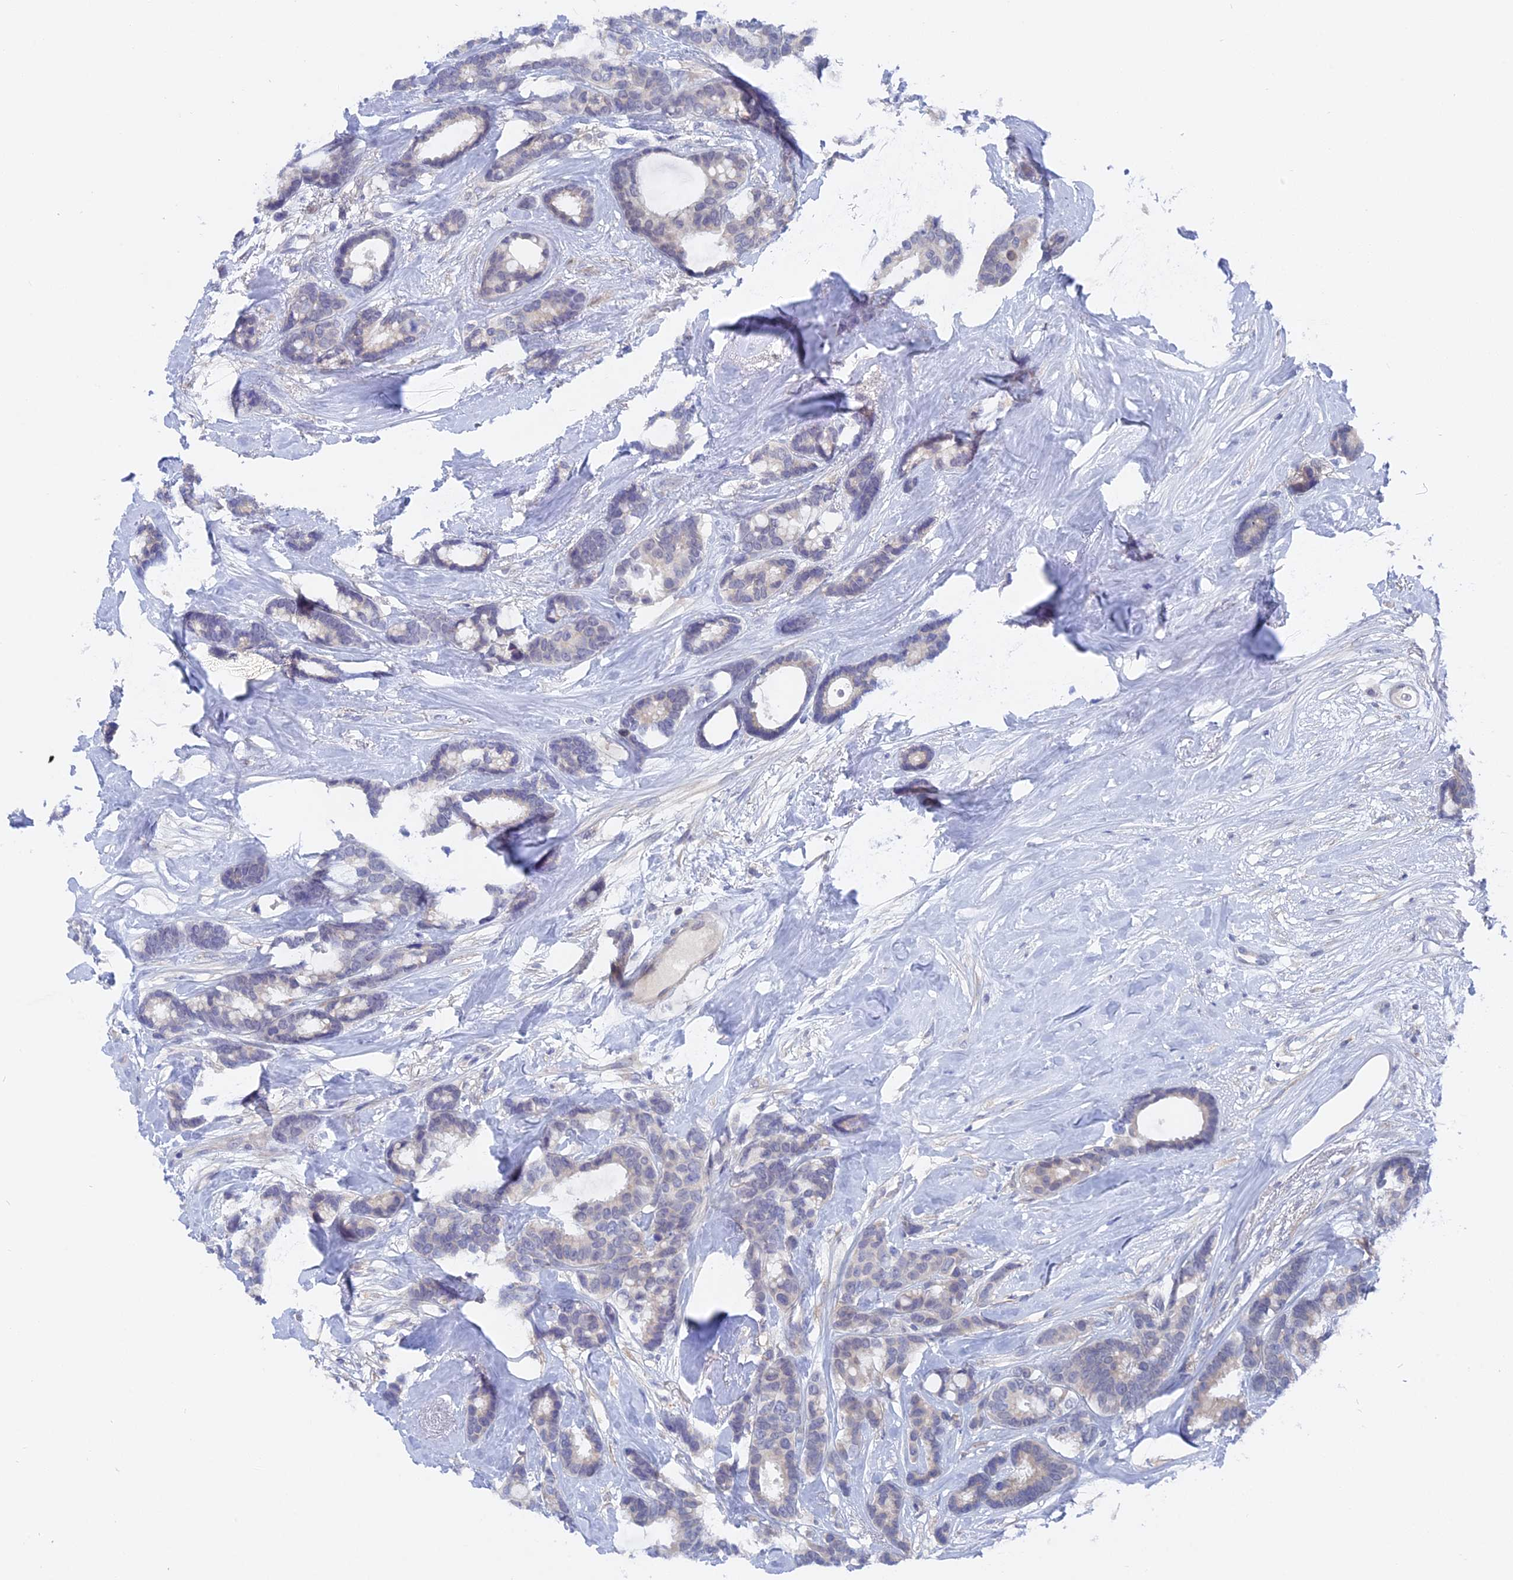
{"staining": {"intensity": "negative", "quantity": "none", "location": "none"}, "tissue": "breast cancer", "cell_type": "Tumor cells", "image_type": "cancer", "snomed": [{"axis": "morphology", "description": "Duct carcinoma"}, {"axis": "topography", "description": "Breast"}], "caption": "There is no significant staining in tumor cells of breast cancer (infiltrating ductal carcinoma).", "gene": "DACT3", "patient": {"sex": "female", "age": 87}}